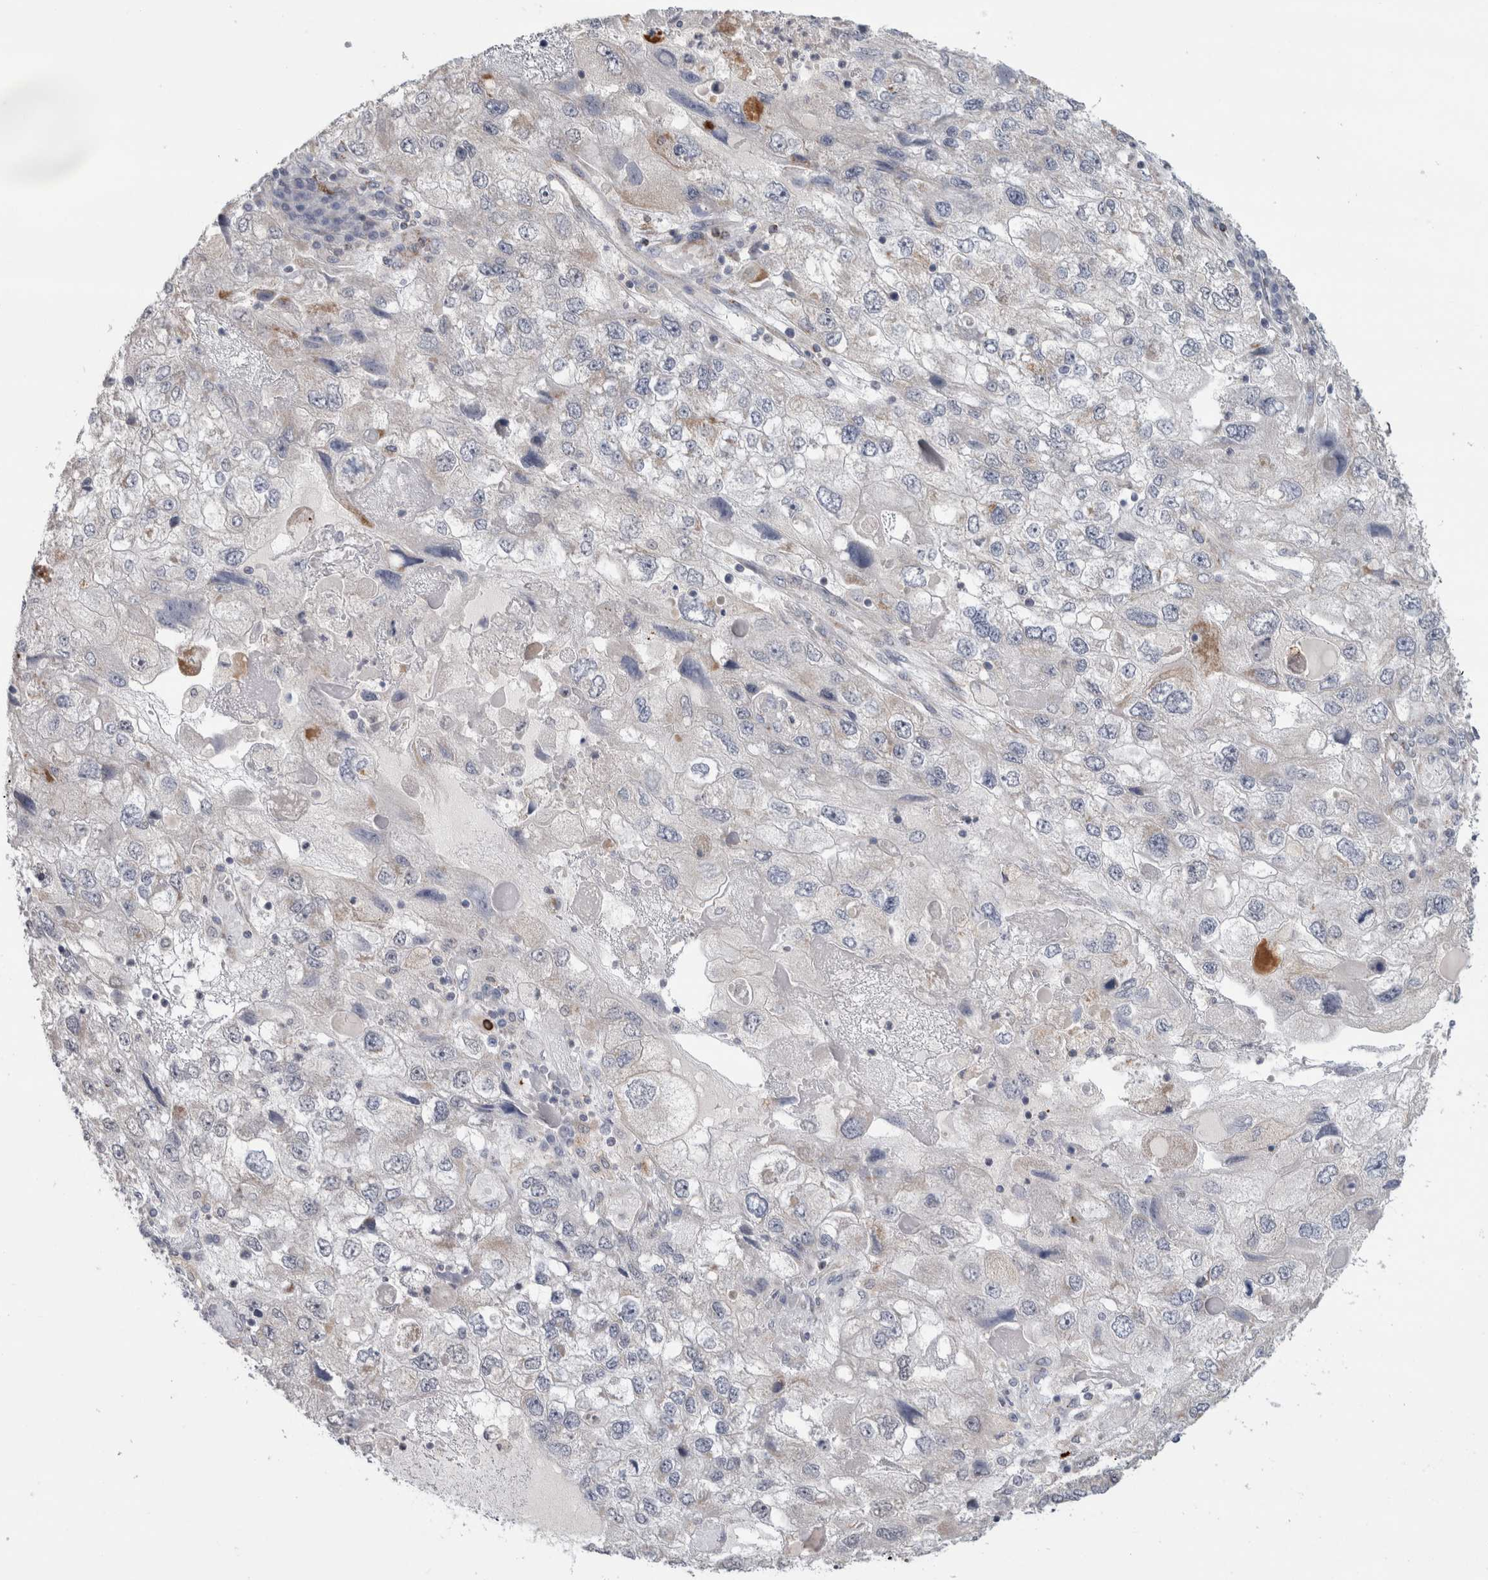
{"staining": {"intensity": "negative", "quantity": "none", "location": "none"}, "tissue": "endometrial cancer", "cell_type": "Tumor cells", "image_type": "cancer", "snomed": [{"axis": "morphology", "description": "Adenocarcinoma, NOS"}, {"axis": "topography", "description": "Endometrium"}], "caption": "Tumor cells show no significant protein expression in endometrial cancer (adenocarcinoma).", "gene": "RAB18", "patient": {"sex": "female", "age": 49}}